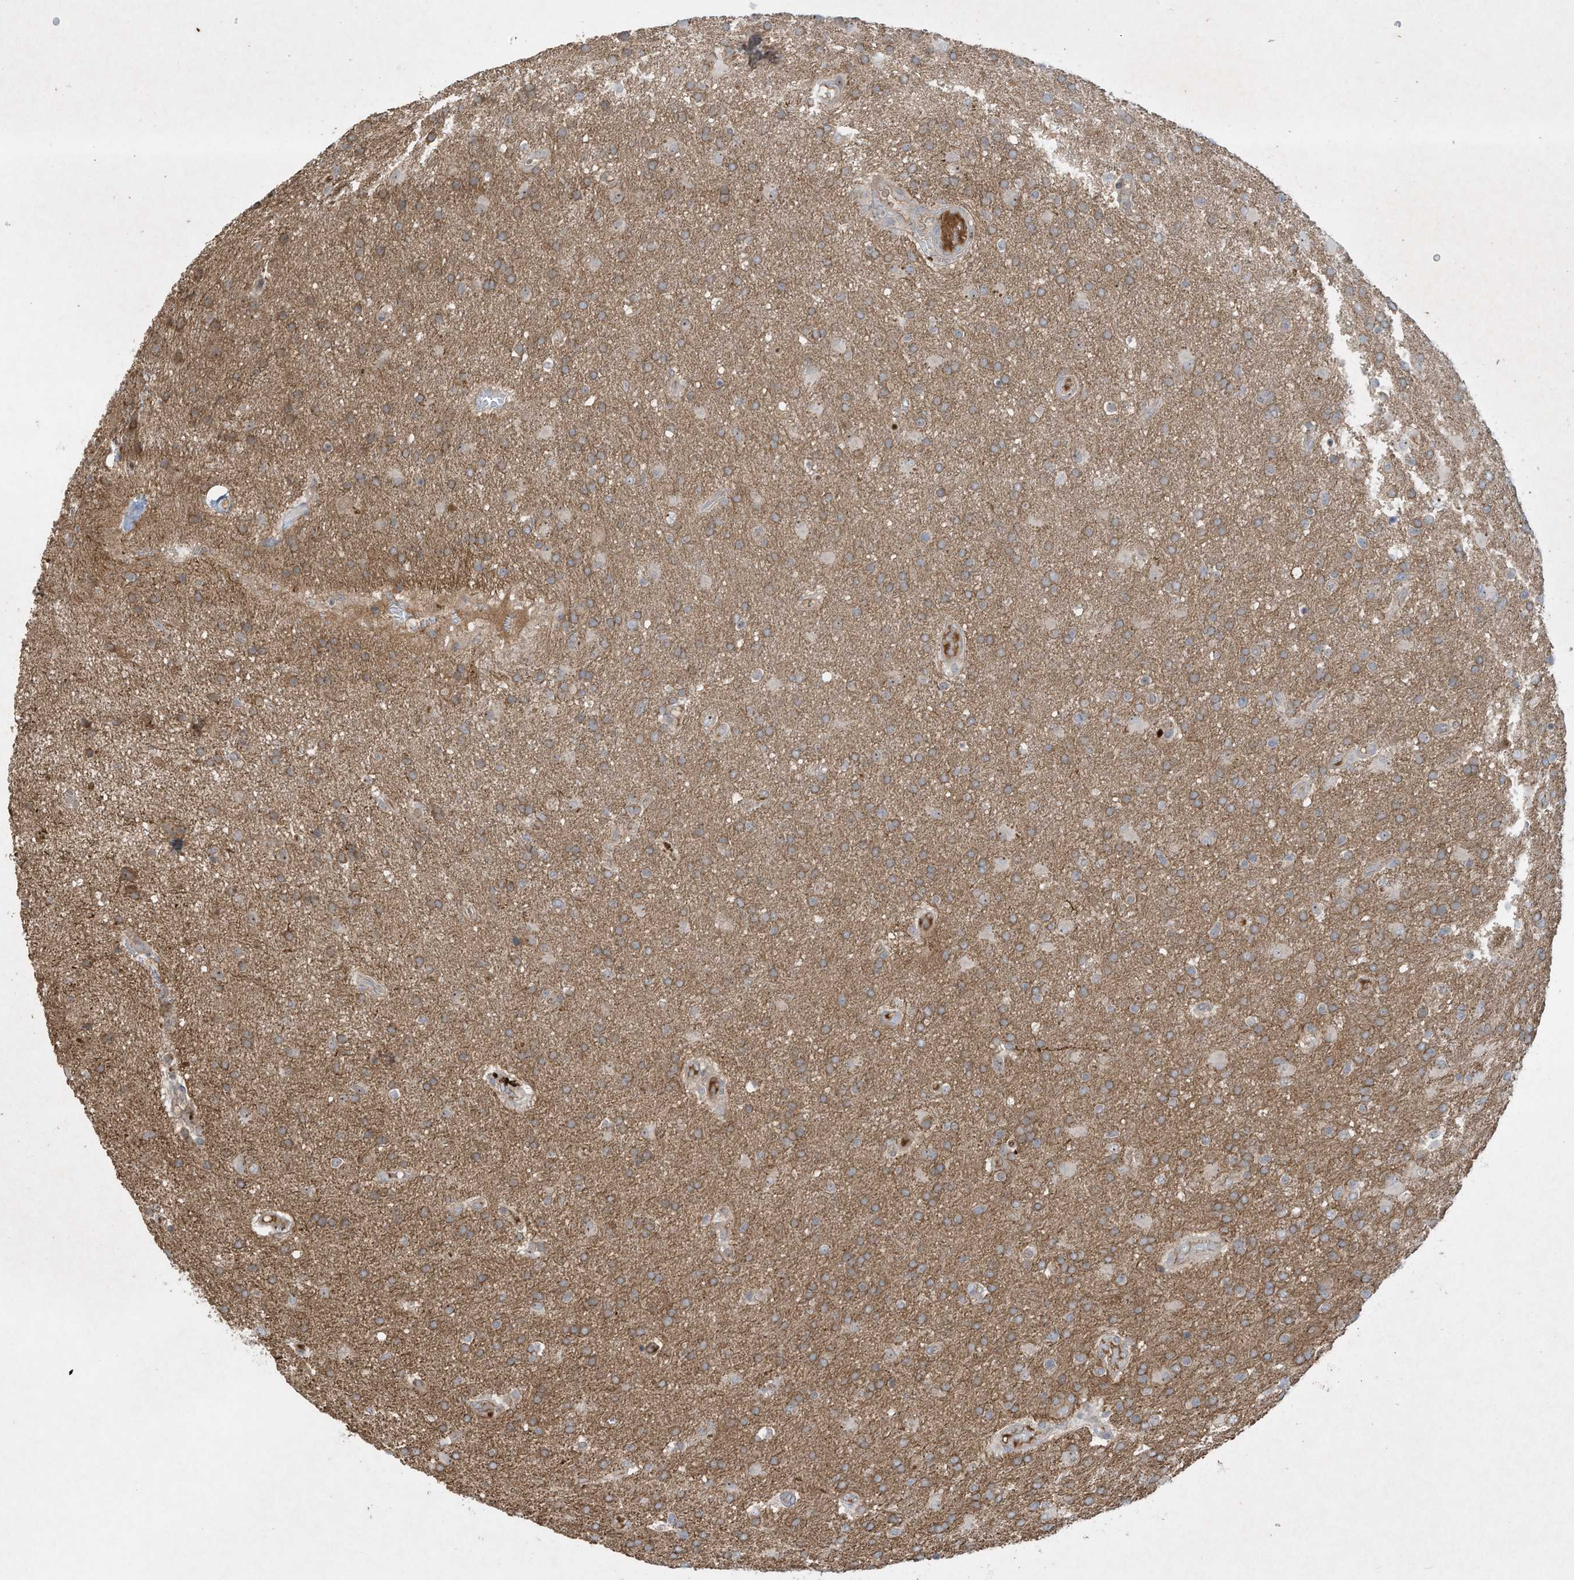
{"staining": {"intensity": "weak", "quantity": ">75%", "location": "cytoplasmic/membranous"}, "tissue": "glioma", "cell_type": "Tumor cells", "image_type": "cancer", "snomed": [{"axis": "morphology", "description": "Glioma, malignant, High grade"}, {"axis": "topography", "description": "Brain"}], "caption": "A low amount of weak cytoplasmic/membranous staining is present in about >75% of tumor cells in malignant glioma (high-grade) tissue.", "gene": "FETUB", "patient": {"sex": "male", "age": 72}}